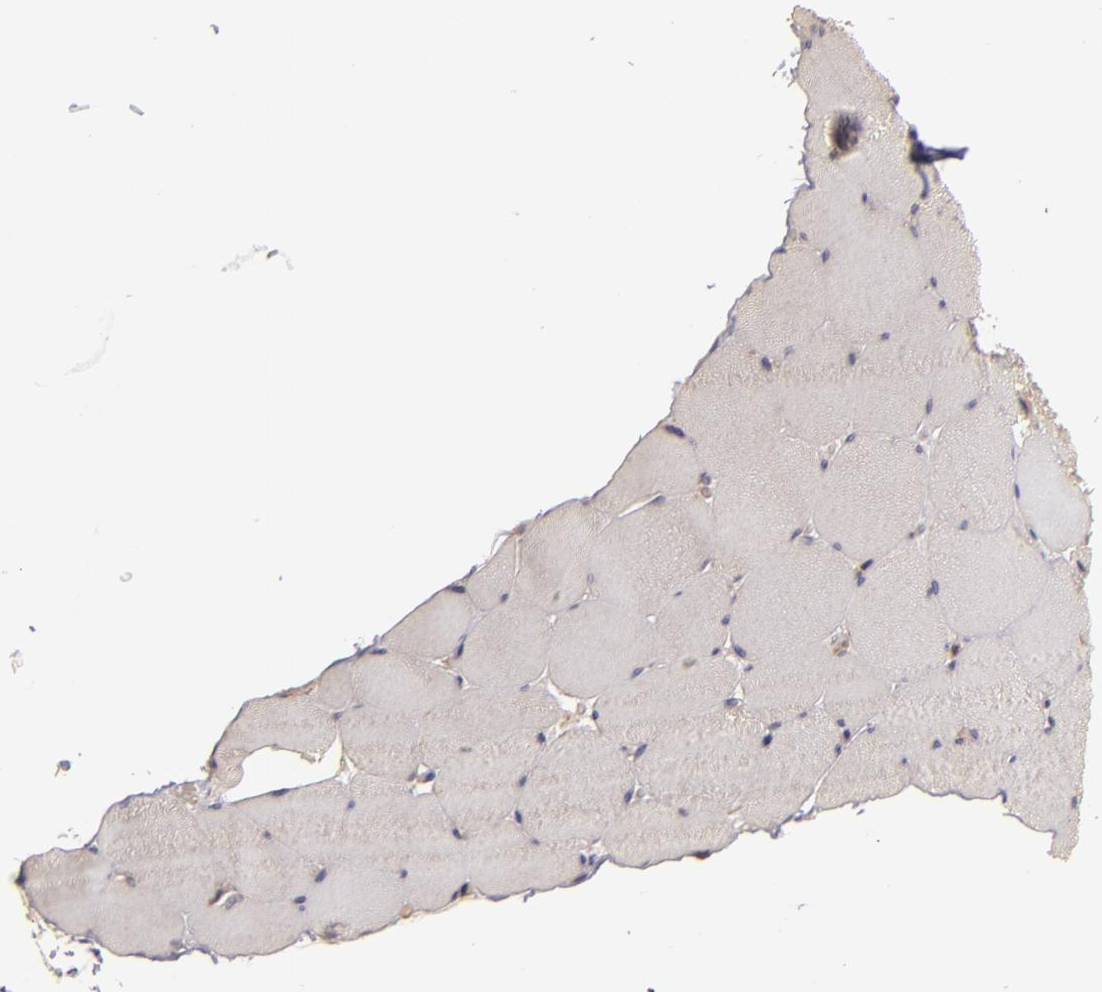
{"staining": {"intensity": "weak", "quantity": ">75%", "location": "cytoplasmic/membranous"}, "tissue": "skeletal muscle", "cell_type": "Myocytes", "image_type": "normal", "snomed": [{"axis": "morphology", "description": "Normal tissue, NOS"}, {"axis": "topography", "description": "Skeletal muscle"}], "caption": "The histopathology image shows immunohistochemical staining of unremarkable skeletal muscle. There is weak cytoplasmic/membranous staining is seen in approximately >75% of myocytes. The staining was performed using DAB, with brown indicating positive protein expression. Nuclei are stained blue with hematoxylin.", "gene": "PRKCD", "patient": {"sex": "male", "age": 62}}